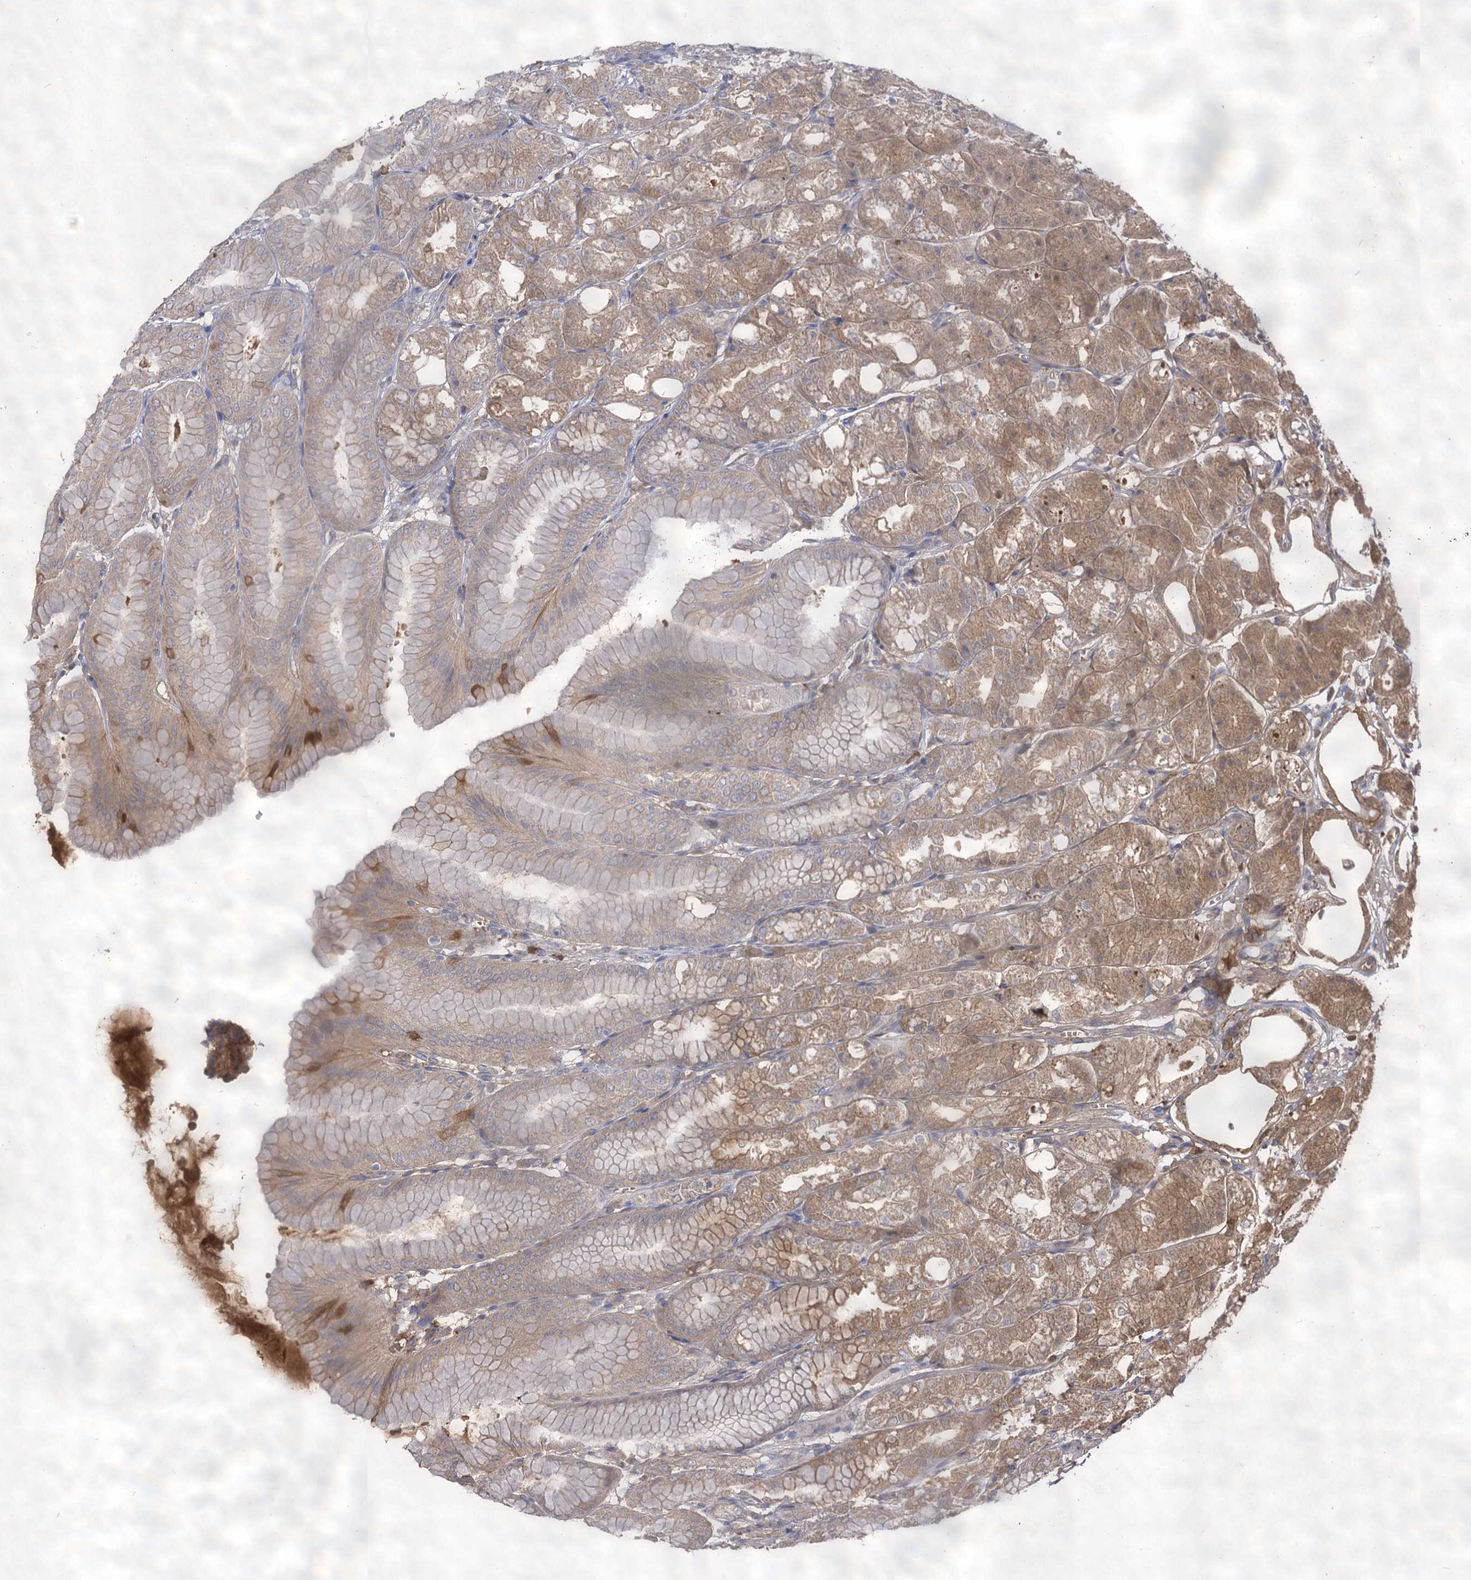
{"staining": {"intensity": "moderate", "quantity": "25%-75%", "location": "cytoplasmic/membranous"}, "tissue": "stomach", "cell_type": "Glandular cells", "image_type": "normal", "snomed": [{"axis": "morphology", "description": "Normal tissue, NOS"}, {"axis": "topography", "description": "Stomach, lower"}], "caption": "Immunohistochemistry (IHC) (DAB (3,3'-diaminobenzidine)) staining of benign stomach demonstrates moderate cytoplasmic/membranous protein positivity in approximately 25%-75% of glandular cells.", "gene": "USP50", "patient": {"sex": "male", "age": 71}}